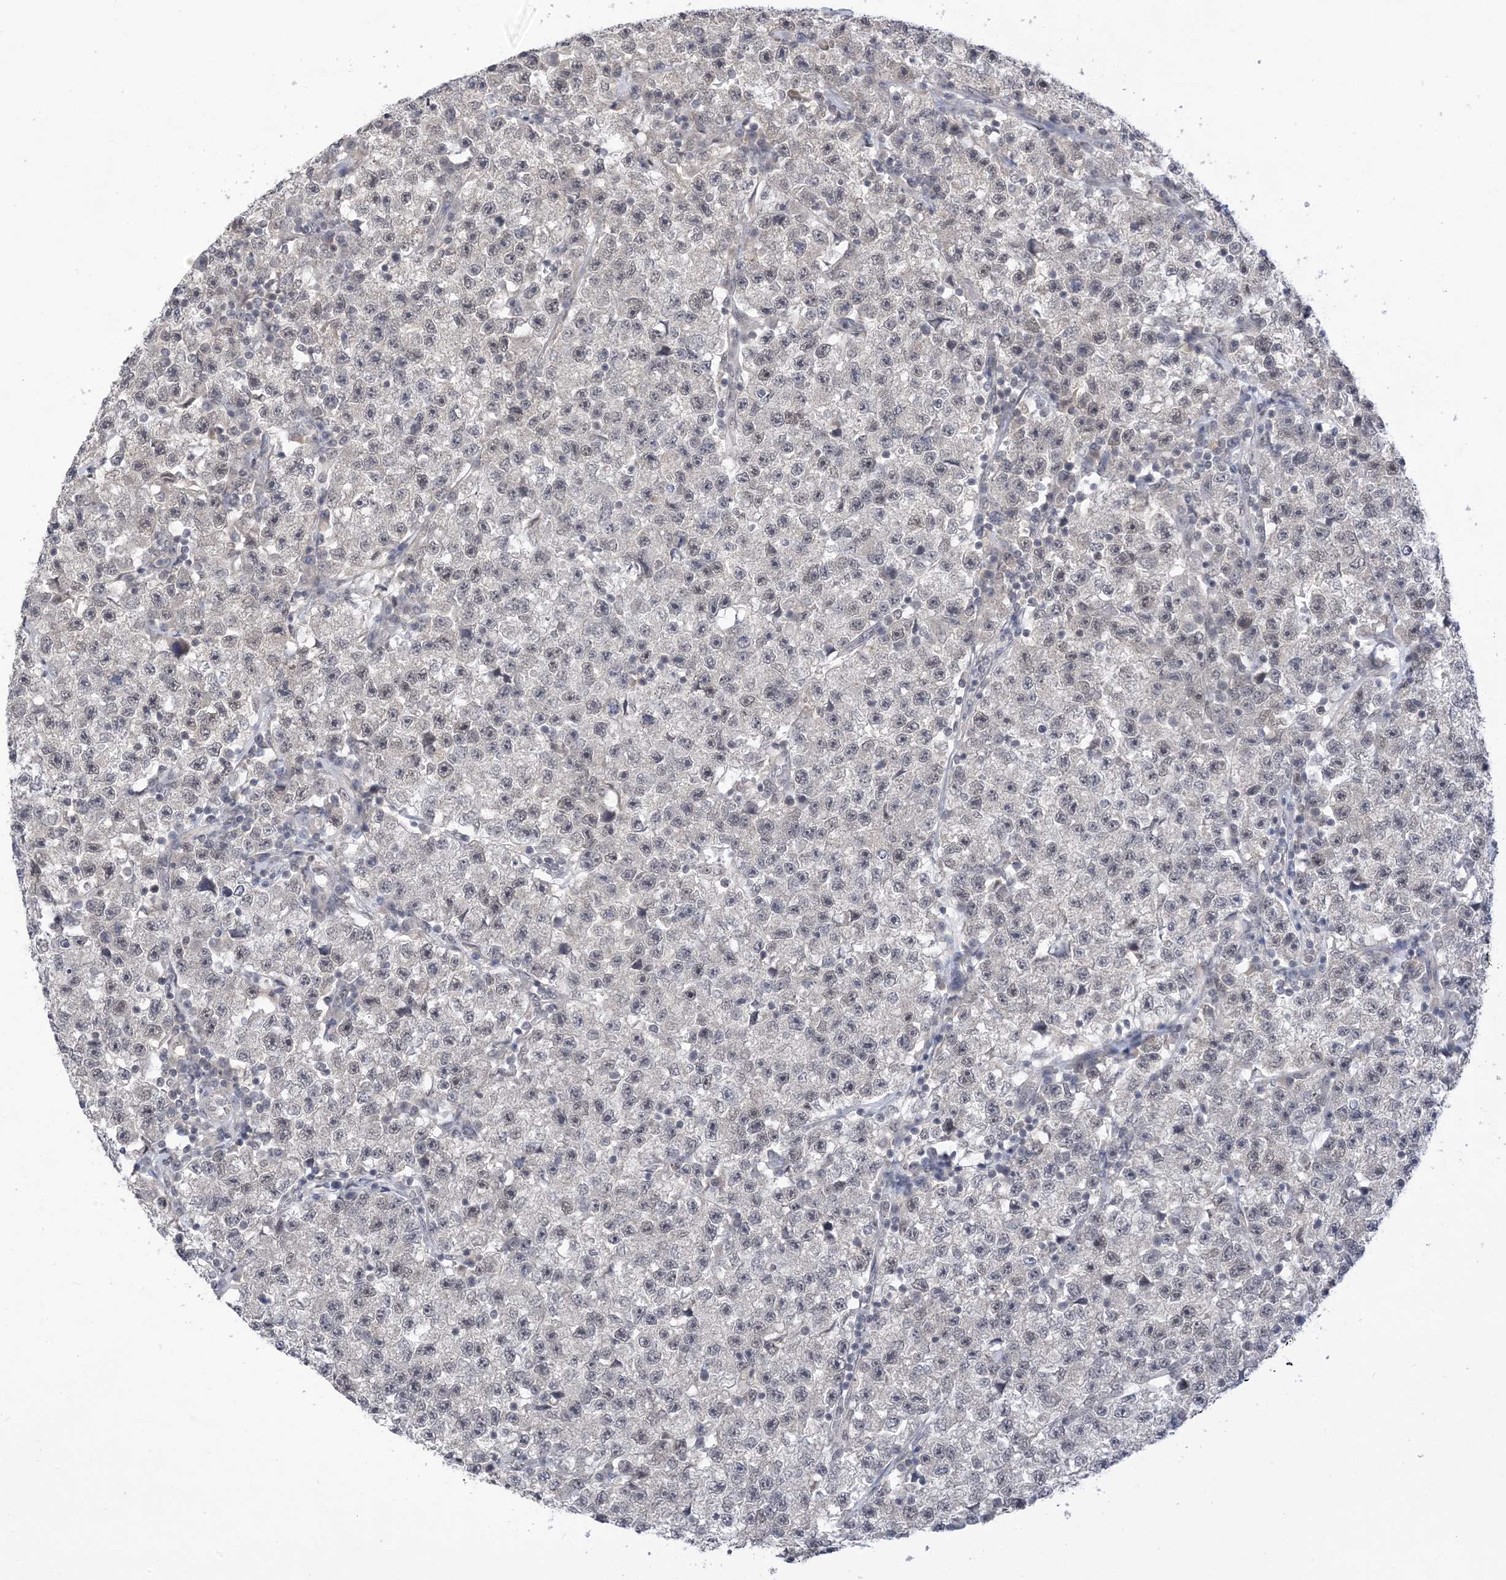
{"staining": {"intensity": "negative", "quantity": "none", "location": "none"}, "tissue": "testis cancer", "cell_type": "Tumor cells", "image_type": "cancer", "snomed": [{"axis": "morphology", "description": "Seminoma, NOS"}, {"axis": "topography", "description": "Testis"}], "caption": "An immunohistochemistry (IHC) histopathology image of testis cancer (seminoma) is shown. There is no staining in tumor cells of testis cancer (seminoma). (DAB immunohistochemistry (IHC) with hematoxylin counter stain).", "gene": "RANBP9", "patient": {"sex": "male", "age": 22}}